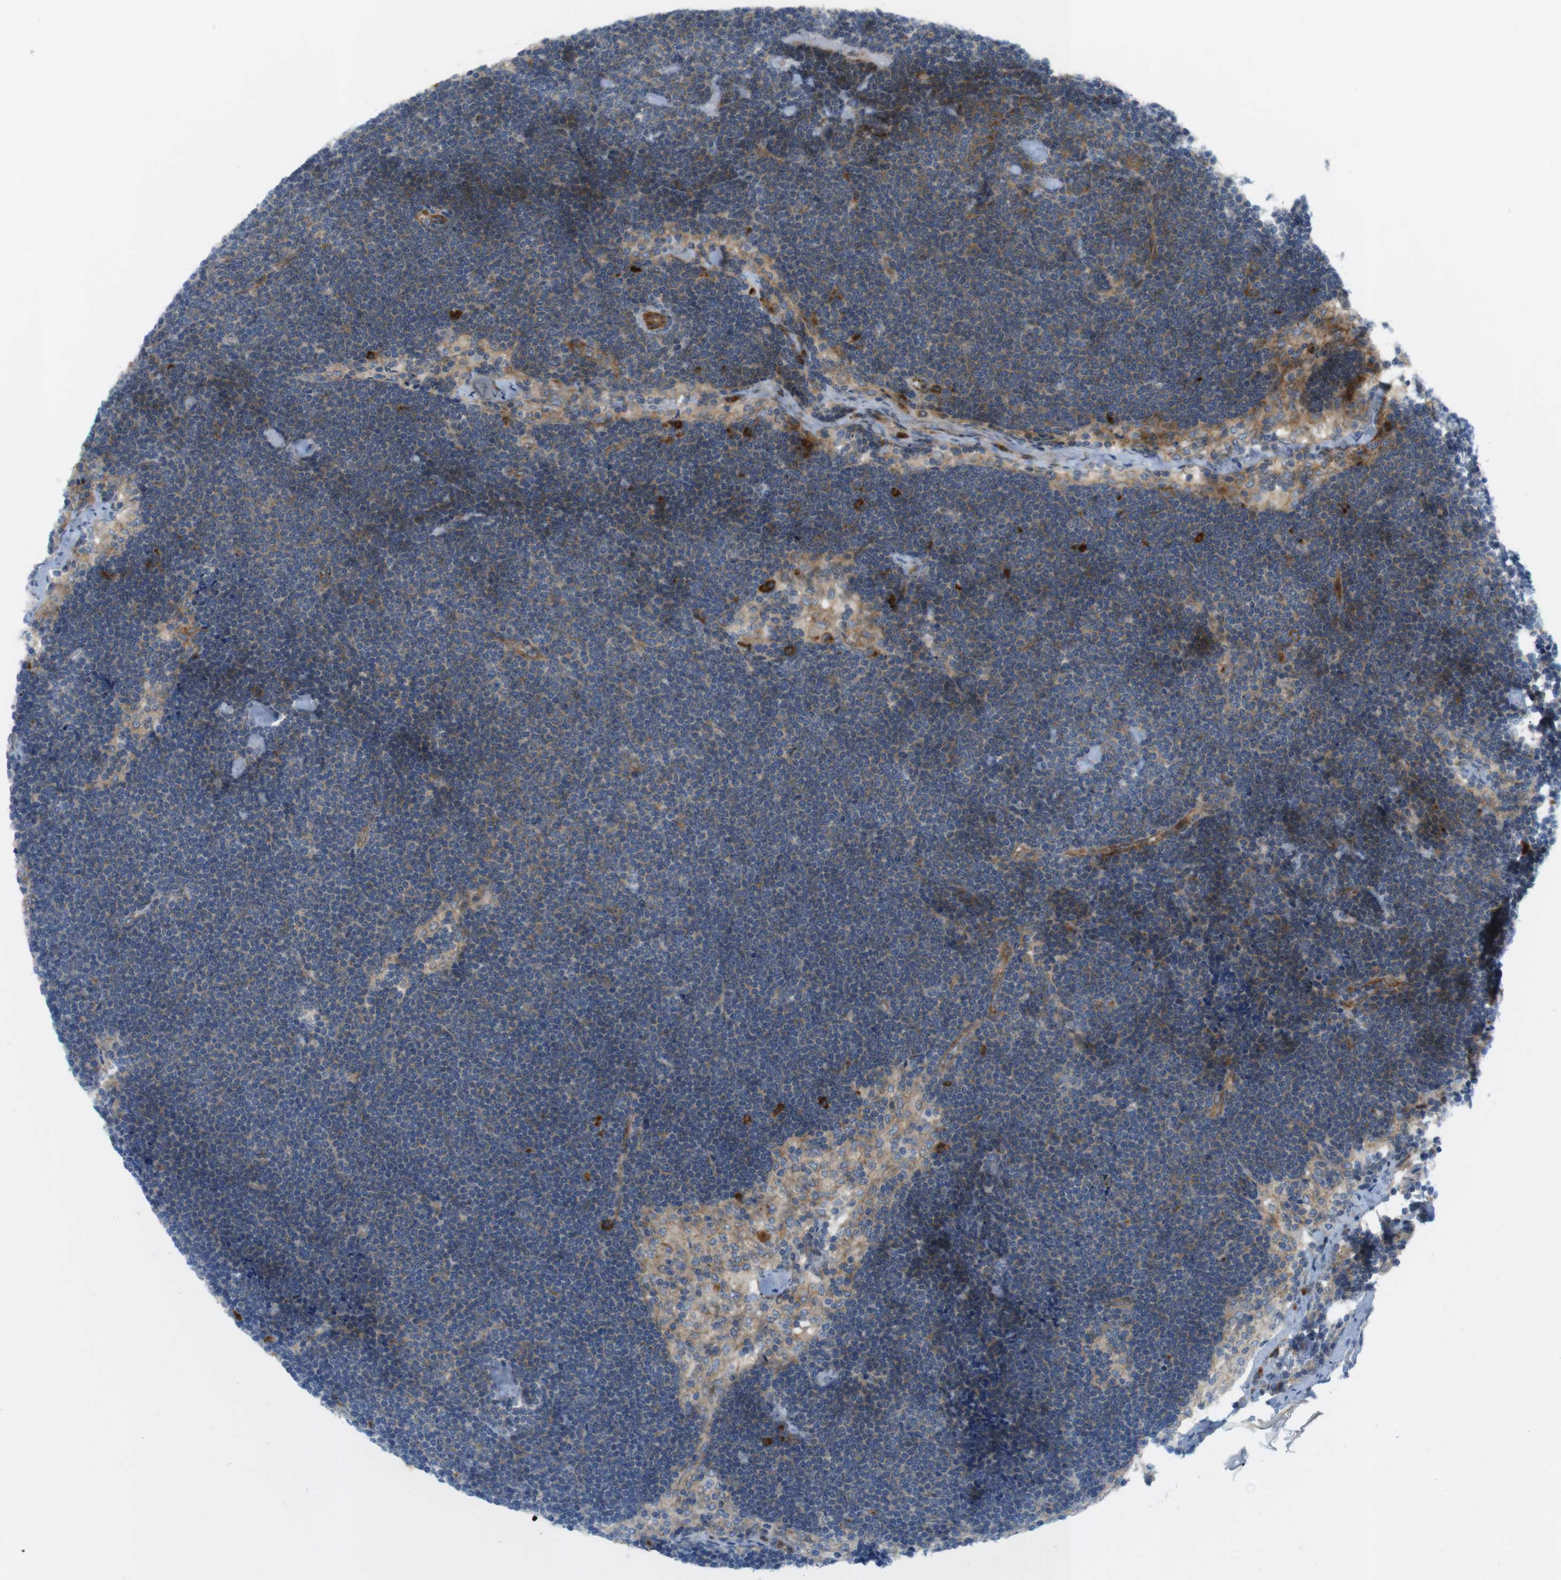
{"staining": {"intensity": "moderate", "quantity": "25%-75%", "location": "cytoplasmic/membranous"}, "tissue": "lymph node", "cell_type": "Germinal center cells", "image_type": "normal", "snomed": [{"axis": "morphology", "description": "Normal tissue, NOS"}, {"axis": "topography", "description": "Lymph node"}], "caption": "A brown stain highlights moderate cytoplasmic/membranous expression of a protein in germinal center cells of benign lymph node.", "gene": "GJC3", "patient": {"sex": "male", "age": 63}}